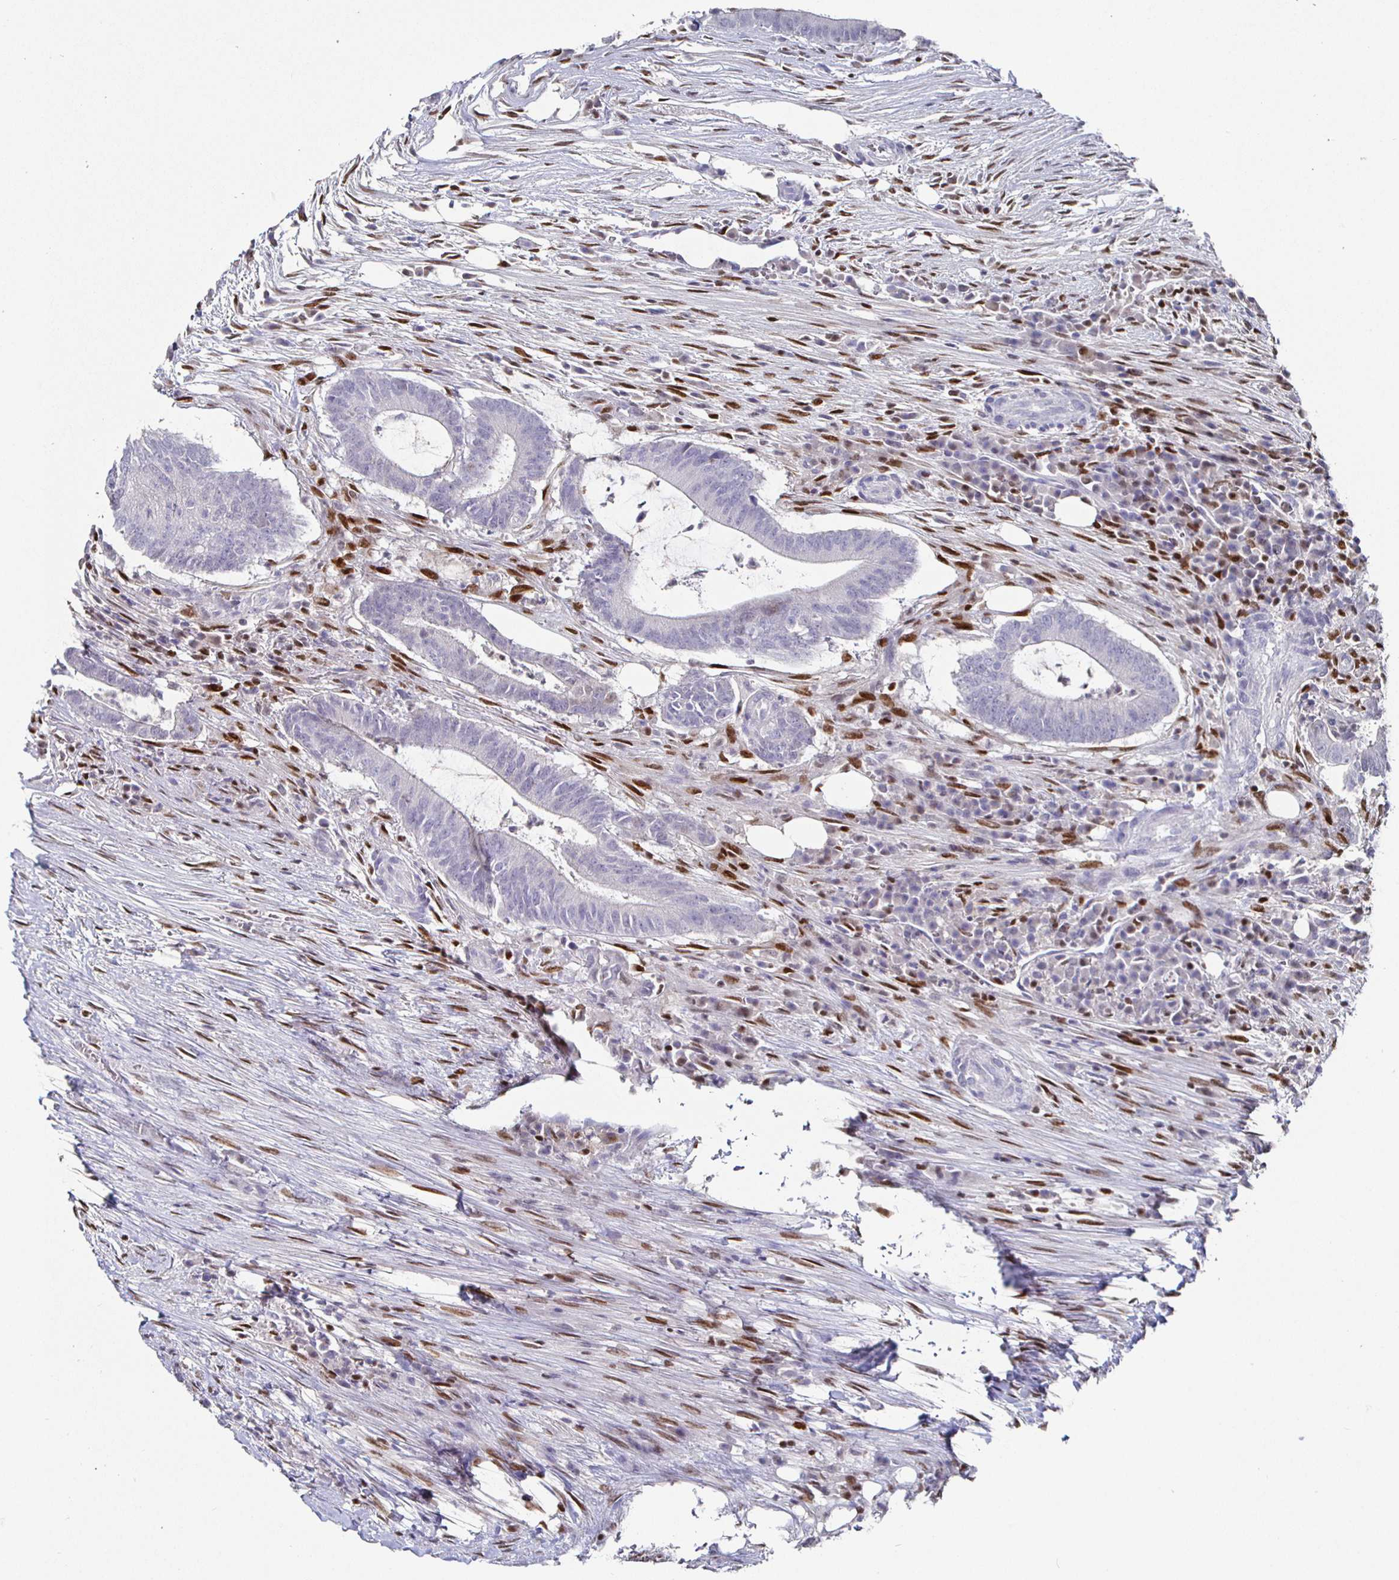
{"staining": {"intensity": "negative", "quantity": "none", "location": "none"}, "tissue": "colorectal cancer", "cell_type": "Tumor cells", "image_type": "cancer", "snomed": [{"axis": "morphology", "description": "Adenocarcinoma, NOS"}, {"axis": "topography", "description": "Colon"}], "caption": "Photomicrograph shows no significant protein expression in tumor cells of colorectal cancer (adenocarcinoma).", "gene": "RUNX2", "patient": {"sex": "female", "age": 43}}